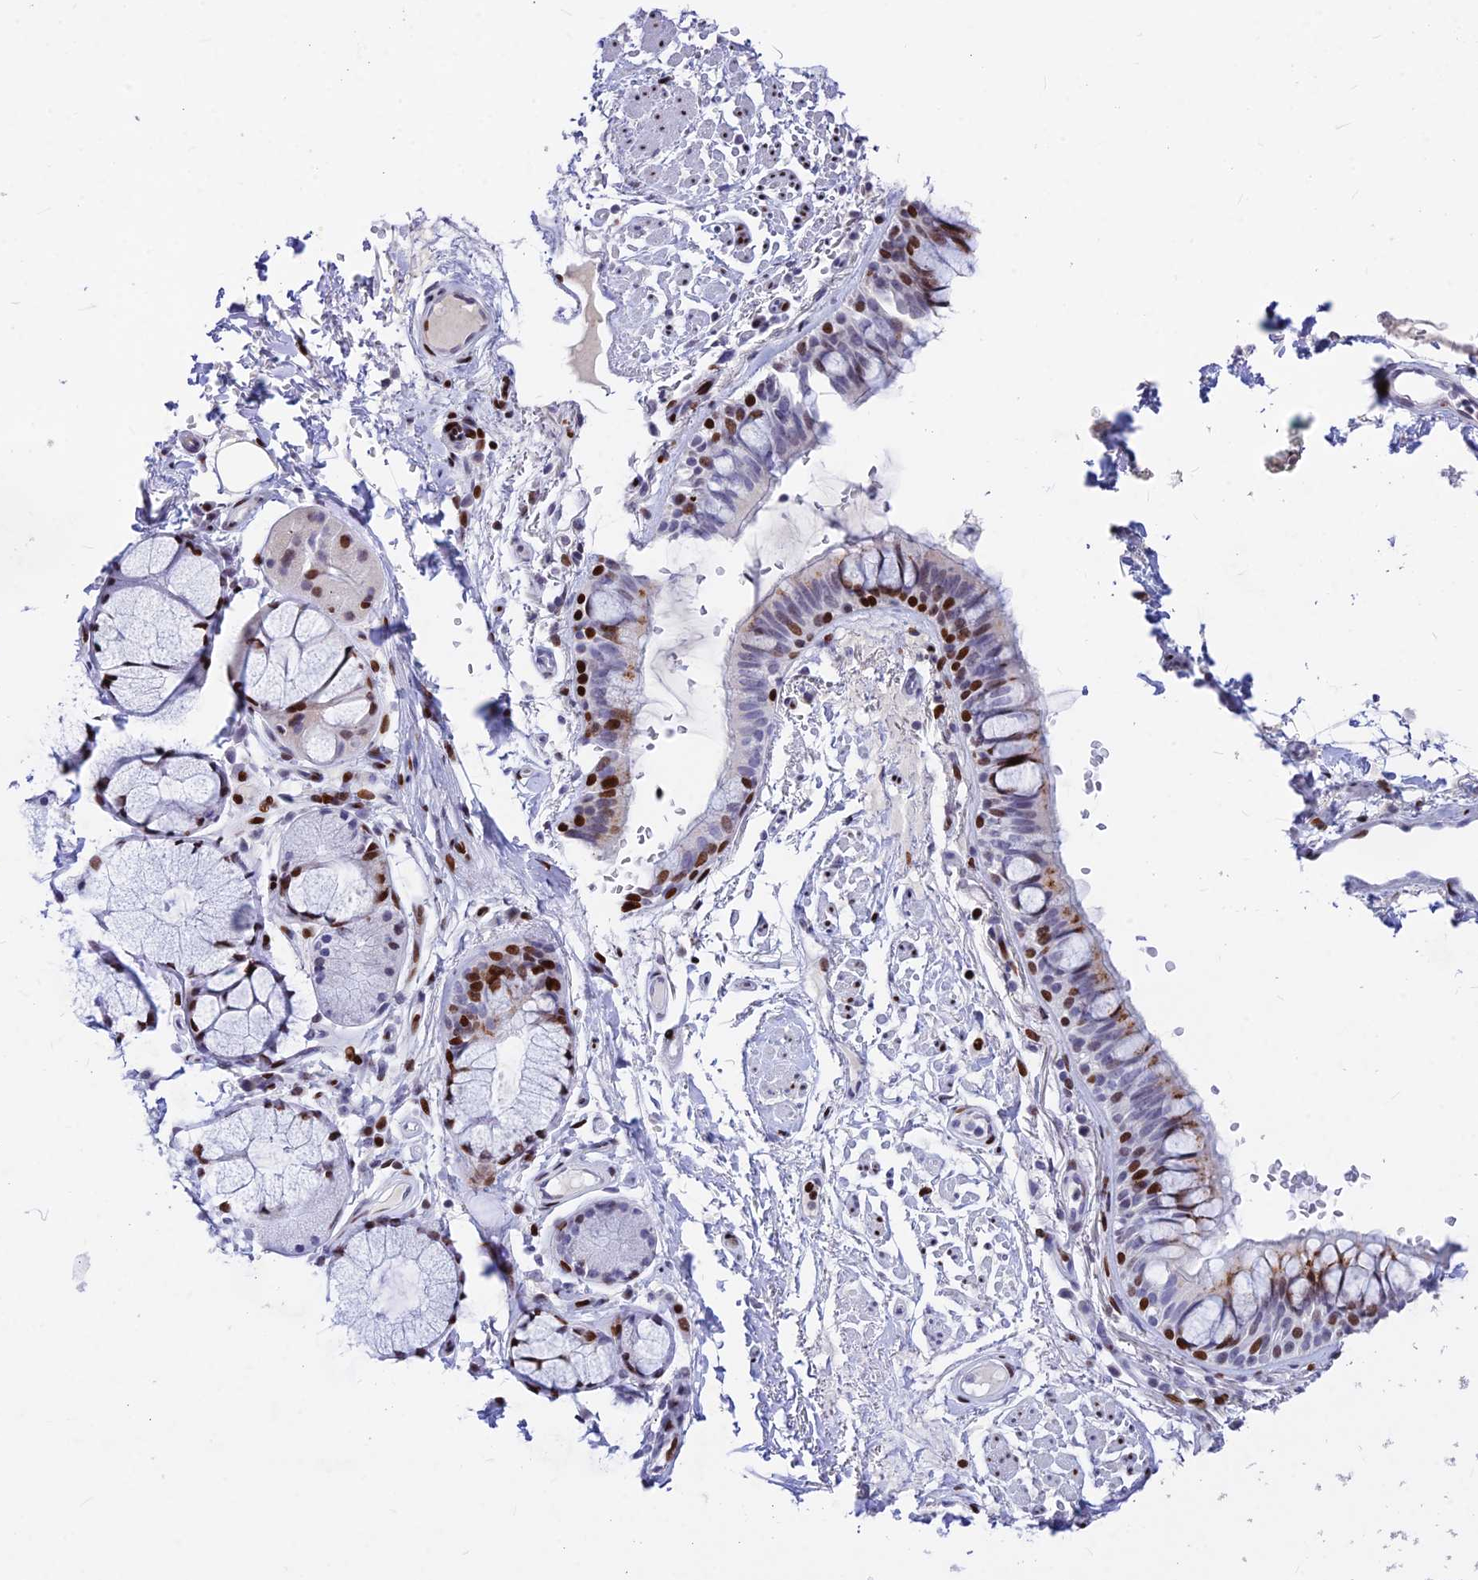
{"staining": {"intensity": "strong", "quantity": "<25%", "location": "nuclear"}, "tissue": "bronchus", "cell_type": "Respiratory epithelial cells", "image_type": "normal", "snomed": [{"axis": "morphology", "description": "Normal tissue, NOS"}, {"axis": "topography", "description": "Bronchus"}], "caption": "Normal bronchus exhibits strong nuclear positivity in about <25% of respiratory epithelial cells (DAB = brown stain, brightfield microscopy at high magnification)..", "gene": "PRPS1", "patient": {"sex": "male", "age": 70}}